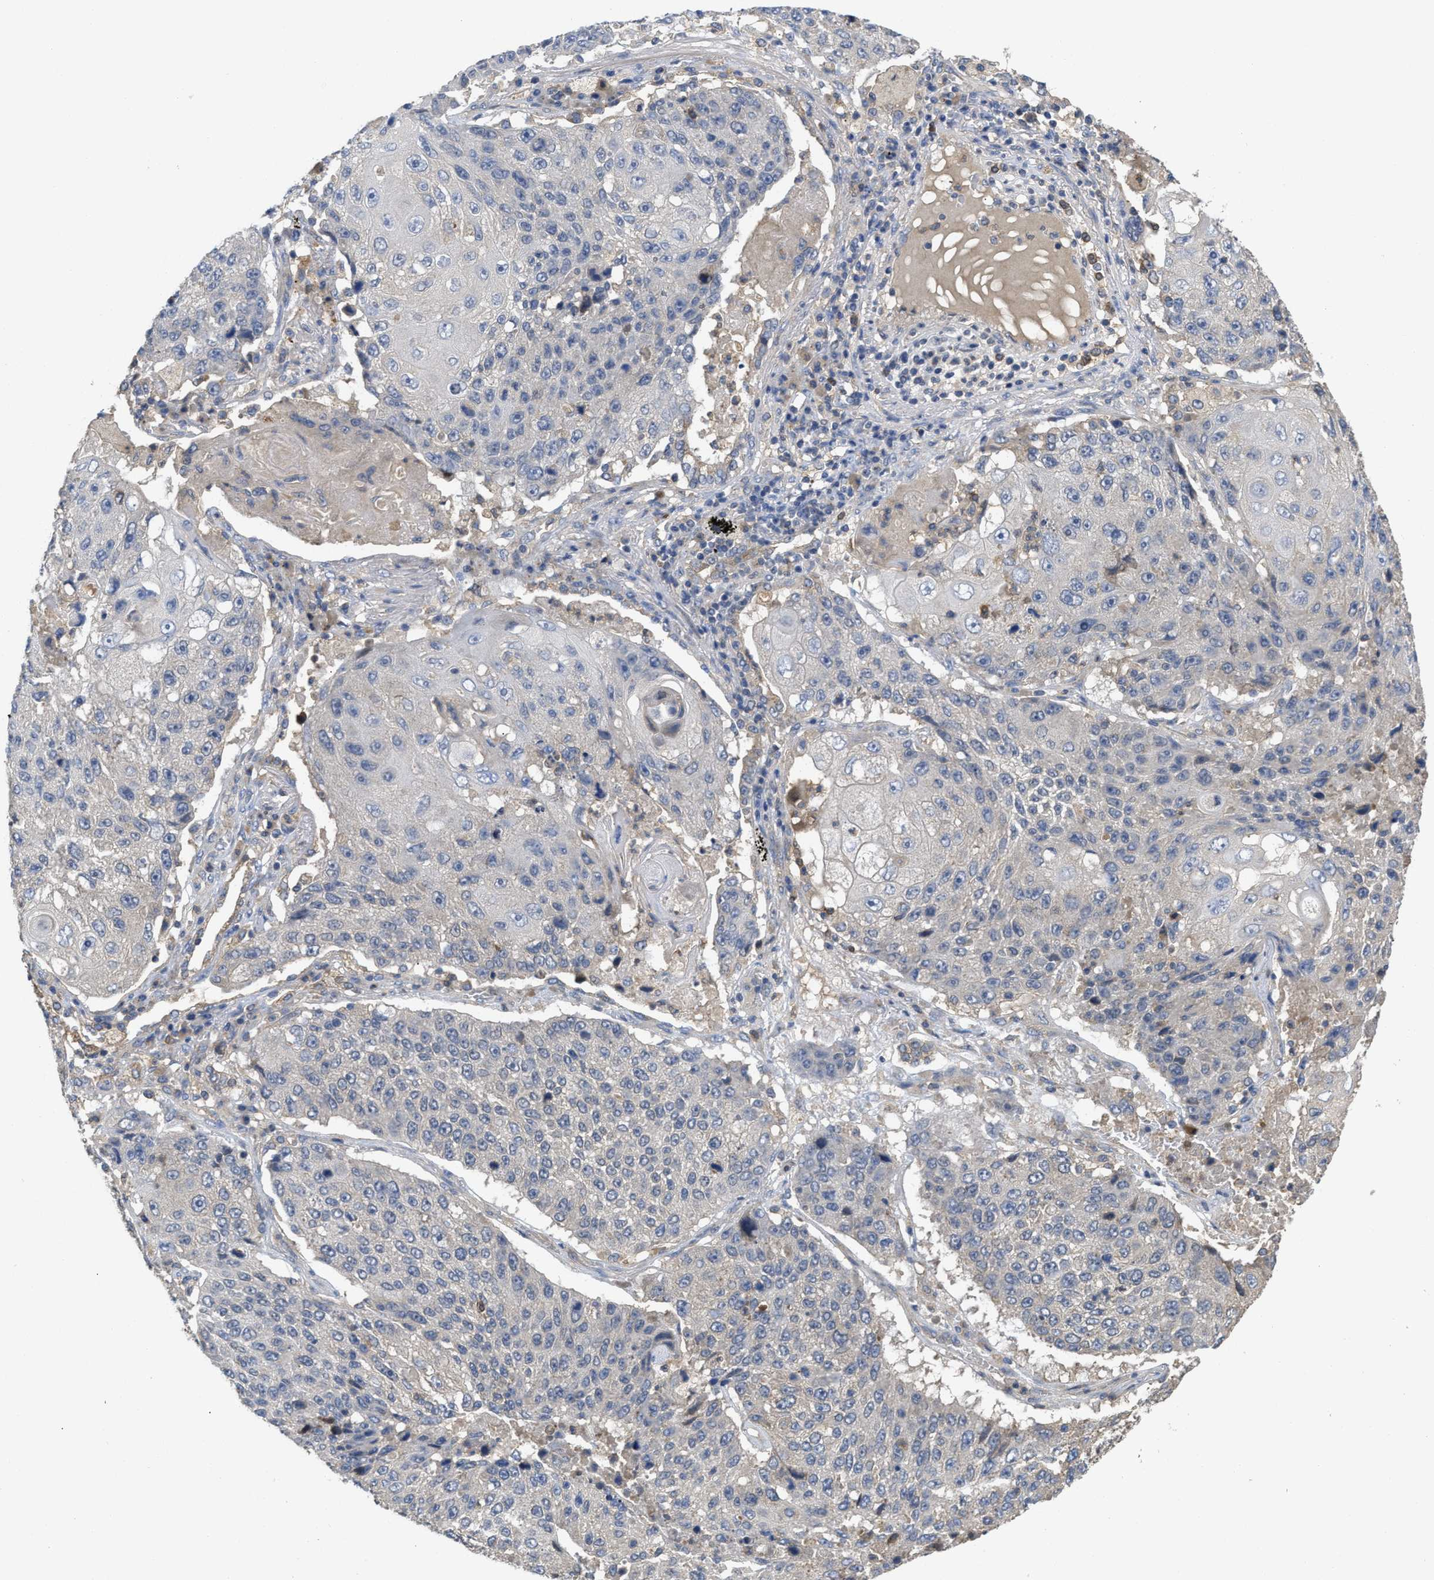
{"staining": {"intensity": "negative", "quantity": "none", "location": "none"}, "tissue": "lung cancer", "cell_type": "Tumor cells", "image_type": "cancer", "snomed": [{"axis": "morphology", "description": "Squamous cell carcinoma, NOS"}, {"axis": "topography", "description": "Lung"}], "caption": "This histopathology image is of lung cancer (squamous cell carcinoma) stained with immunohistochemistry to label a protein in brown with the nuclei are counter-stained blue. There is no positivity in tumor cells. The staining is performed using DAB brown chromogen with nuclei counter-stained in using hematoxylin.", "gene": "RNF216", "patient": {"sex": "male", "age": 61}}